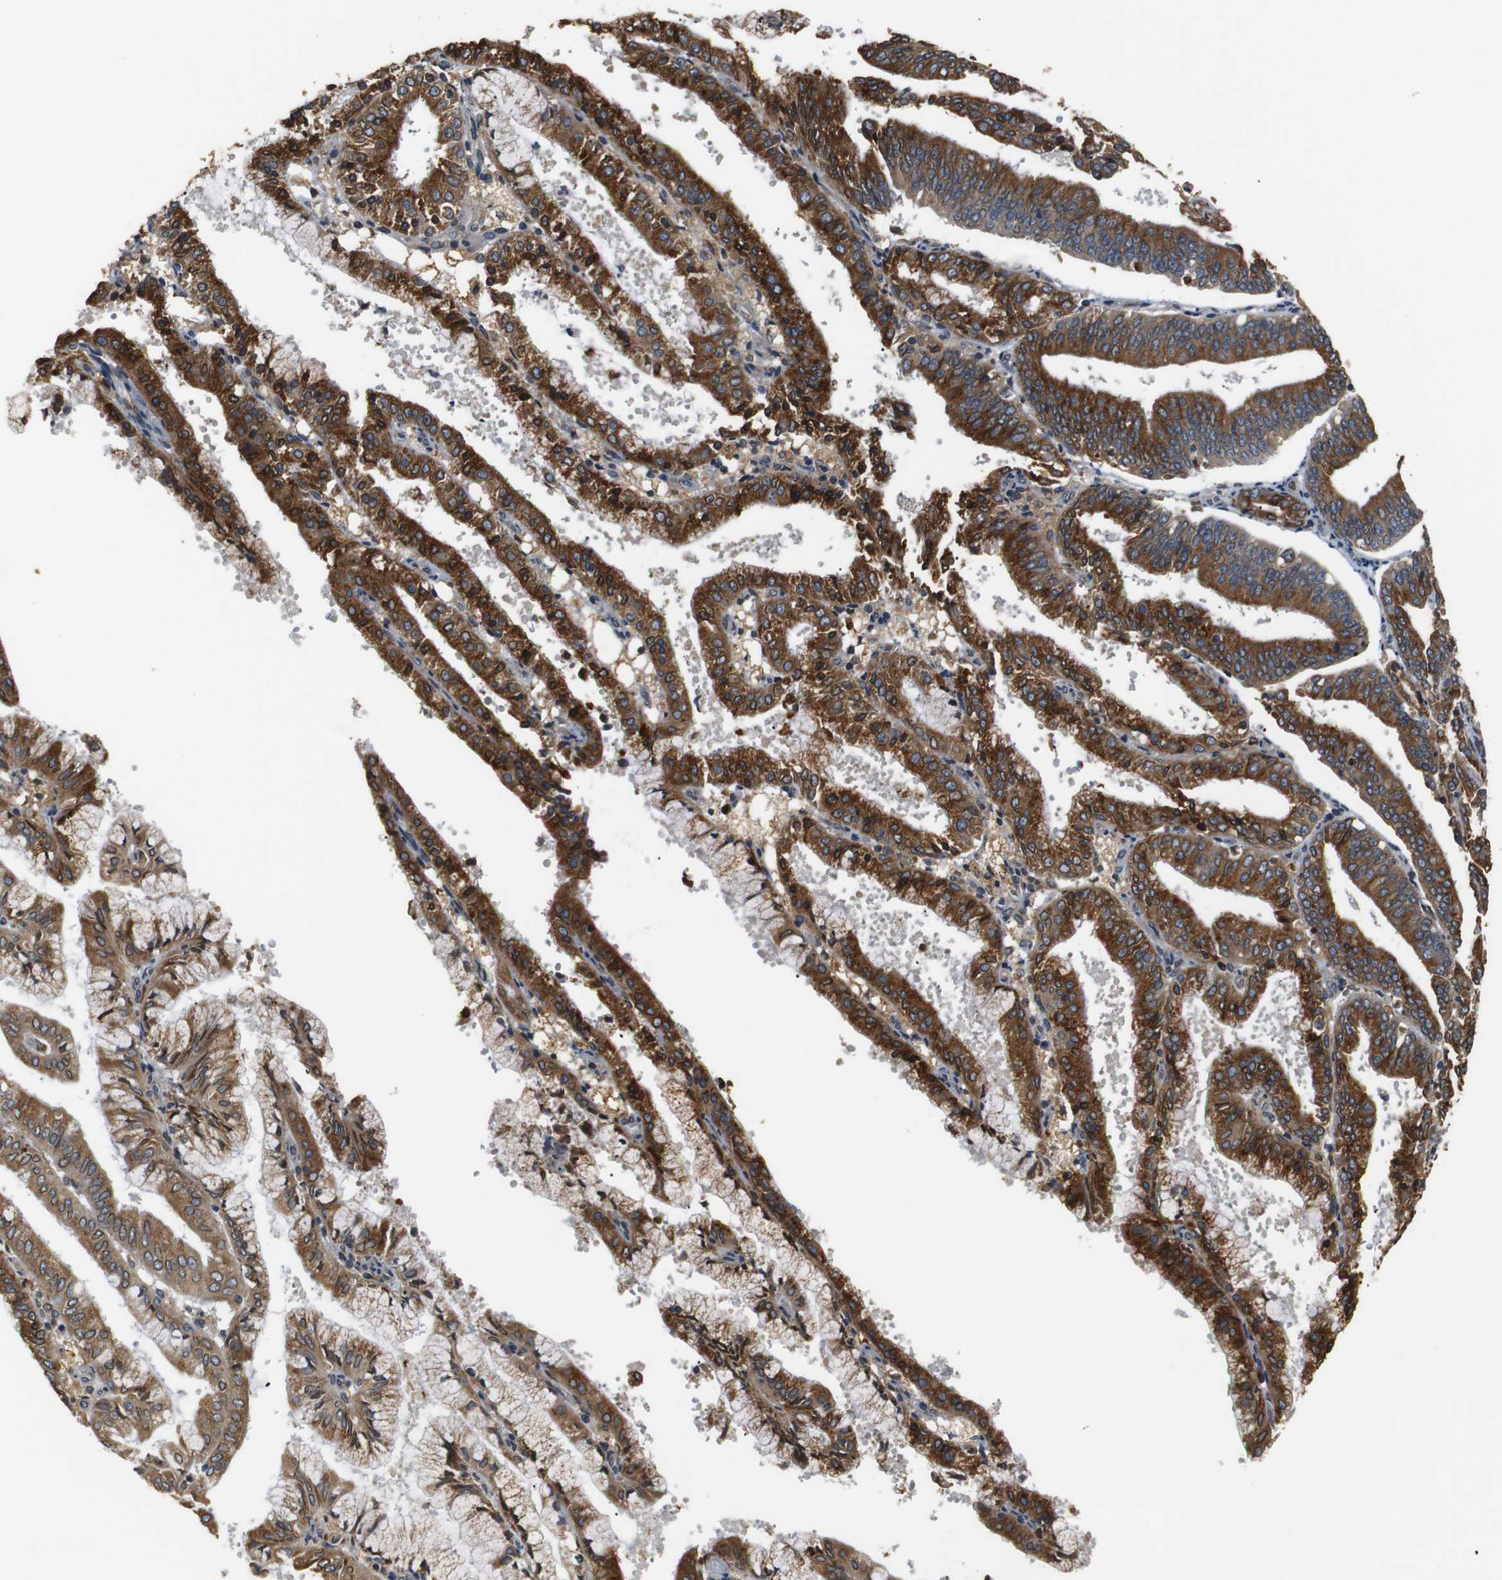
{"staining": {"intensity": "strong", "quantity": ">75%", "location": "cytoplasmic/membranous"}, "tissue": "endometrial cancer", "cell_type": "Tumor cells", "image_type": "cancer", "snomed": [{"axis": "morphology", "description": "Adenocarcinoma, NOS"}, {"axis": "topography", "description": "Endometrium"}], "caption": "This is an image of IHC staining of endometrial adenocarcinoma, which shows strong staining in the cytoplasmic/membranous of tumor cells.", "gene": "TMED2", "patient": {"sex": "female", "age": 63}}